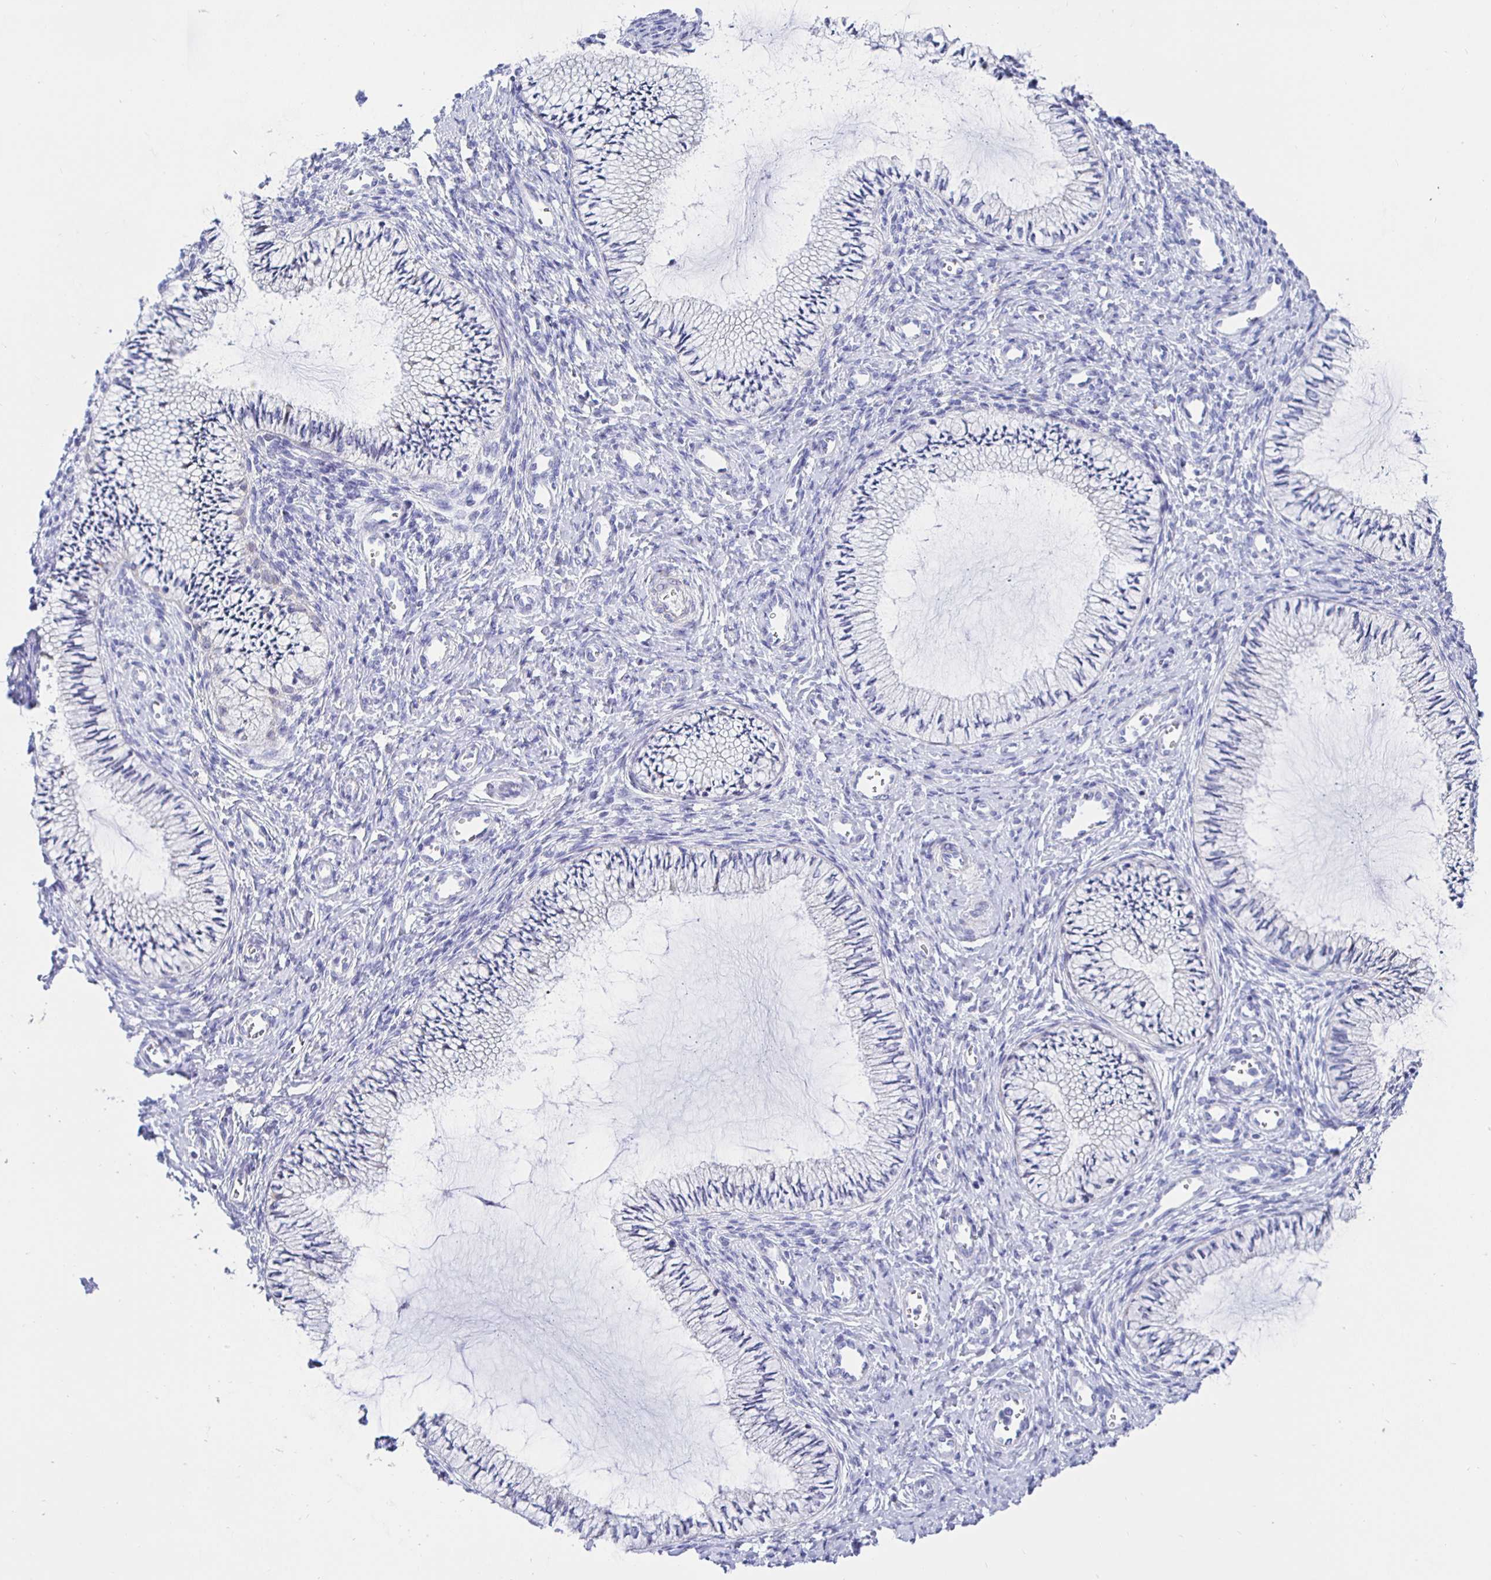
{"staining": {"intensity": "negative", "quantity": "none", "location": "none"}, "tissue": "cervix", "cell_type": "Glandular cells", "image_type": "normal", "snomed": [{"axis": "morphology", "description": "Normal tissue, NOS"}, {"axis": "topography", "description": "Cervix"}], "caption": "Glandular cells show no significant staining in benign cervix.", "gene": "HSPA4L", "patient": {"sex": "female", "age": 24}}